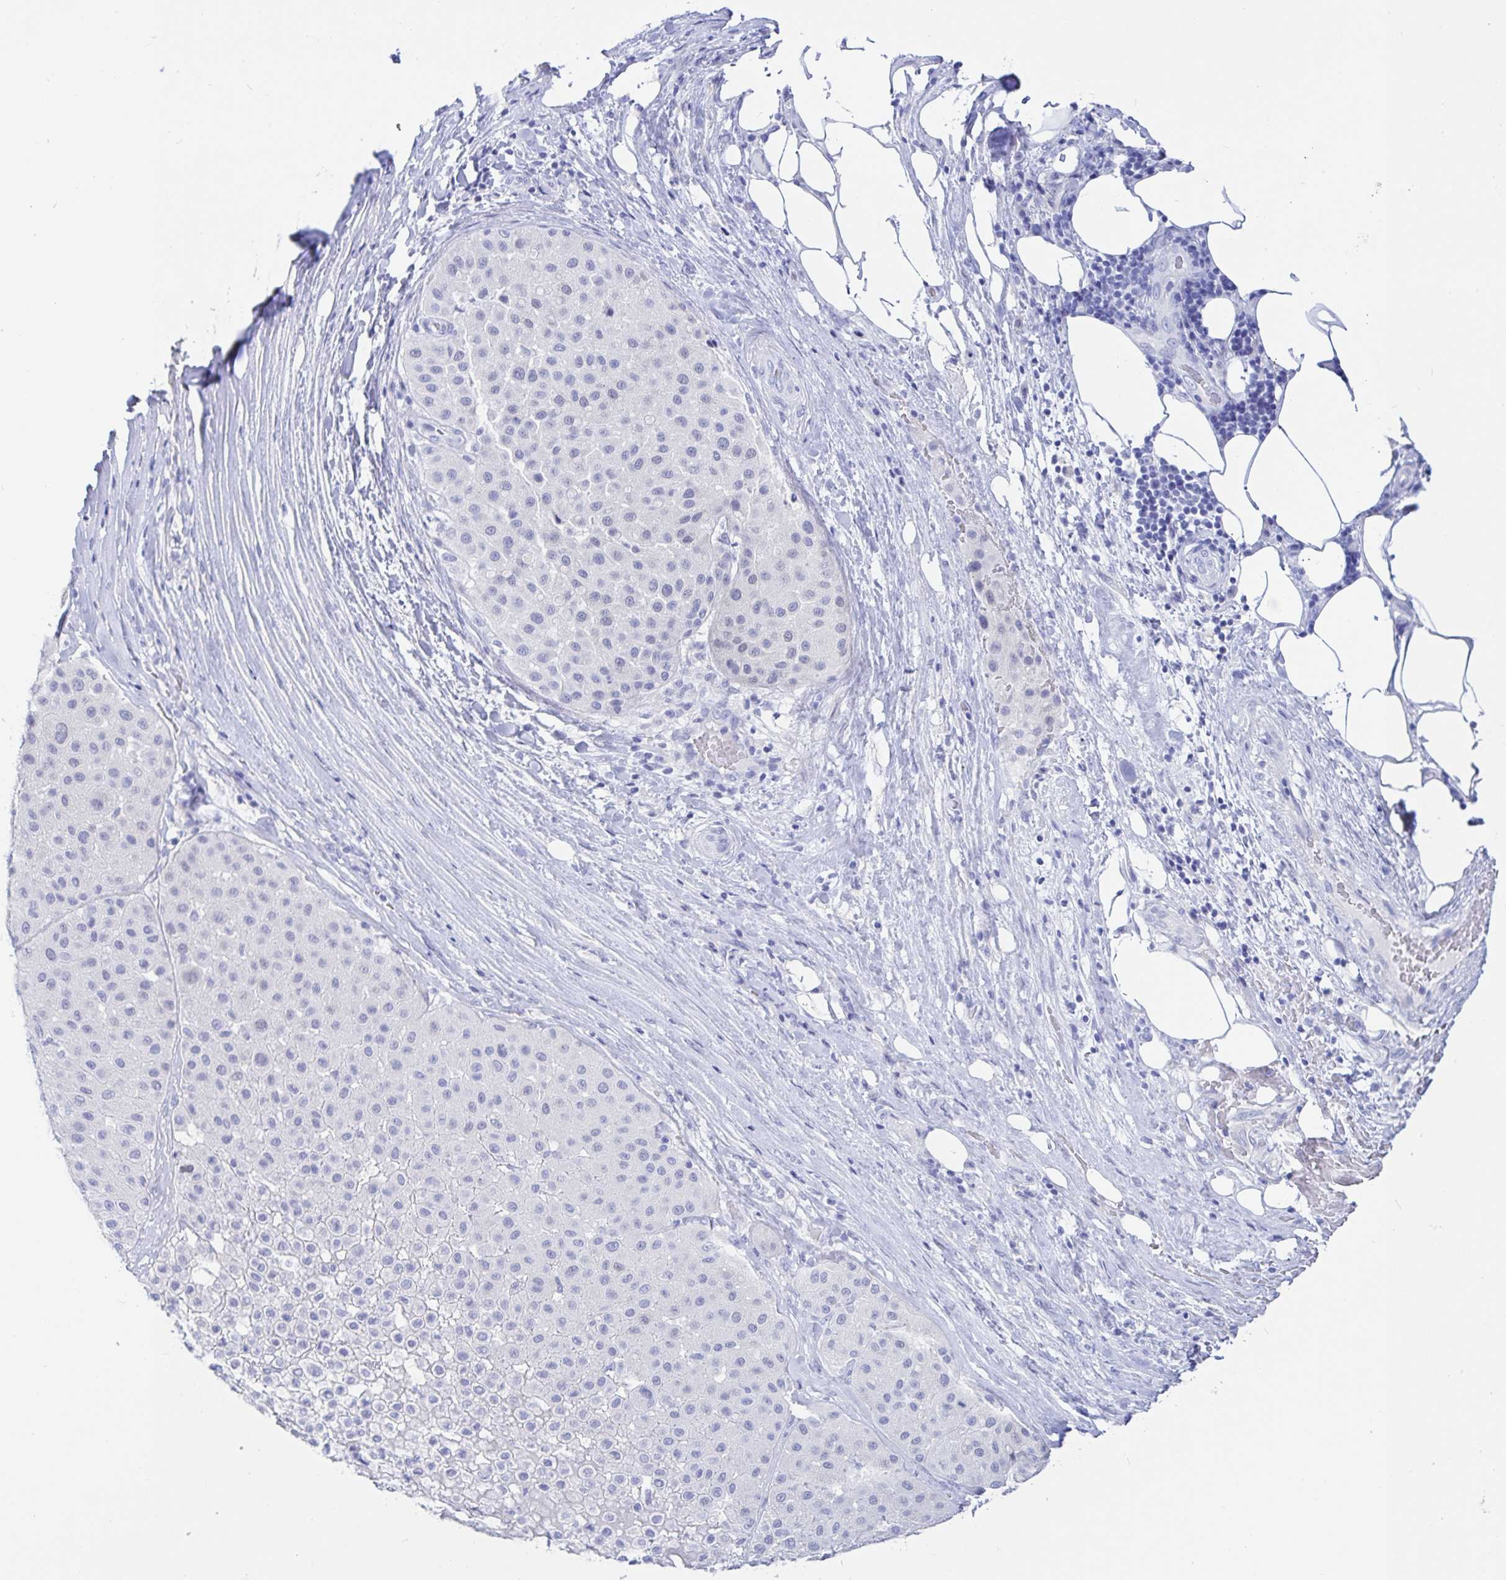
{"staining": {"intensity": "negative", "quantity": "none", "location": "none"}, "tissue": "melanoma", "cell_type": "Tumor cells", "image_type": "cancer", "snomed": [{"axis": "morphology", "description": "Malignant melanoma, Metastatic site"}, {"axis": "topography", "description": "Smooth muscle"}], "caption": "High magnification brightfield microscopy of melanoma stained with DAB (brown) and counterstained with hematoxylin (blue): tumor cells show no significant expression. (DAB (3,3'-diaminobenzidine) immunohistochemistry (IHC) visualized using brightfield microscopy, high magnification).", "gene": "KCNH6", "patient": {"sex": "male", "age": 41}}